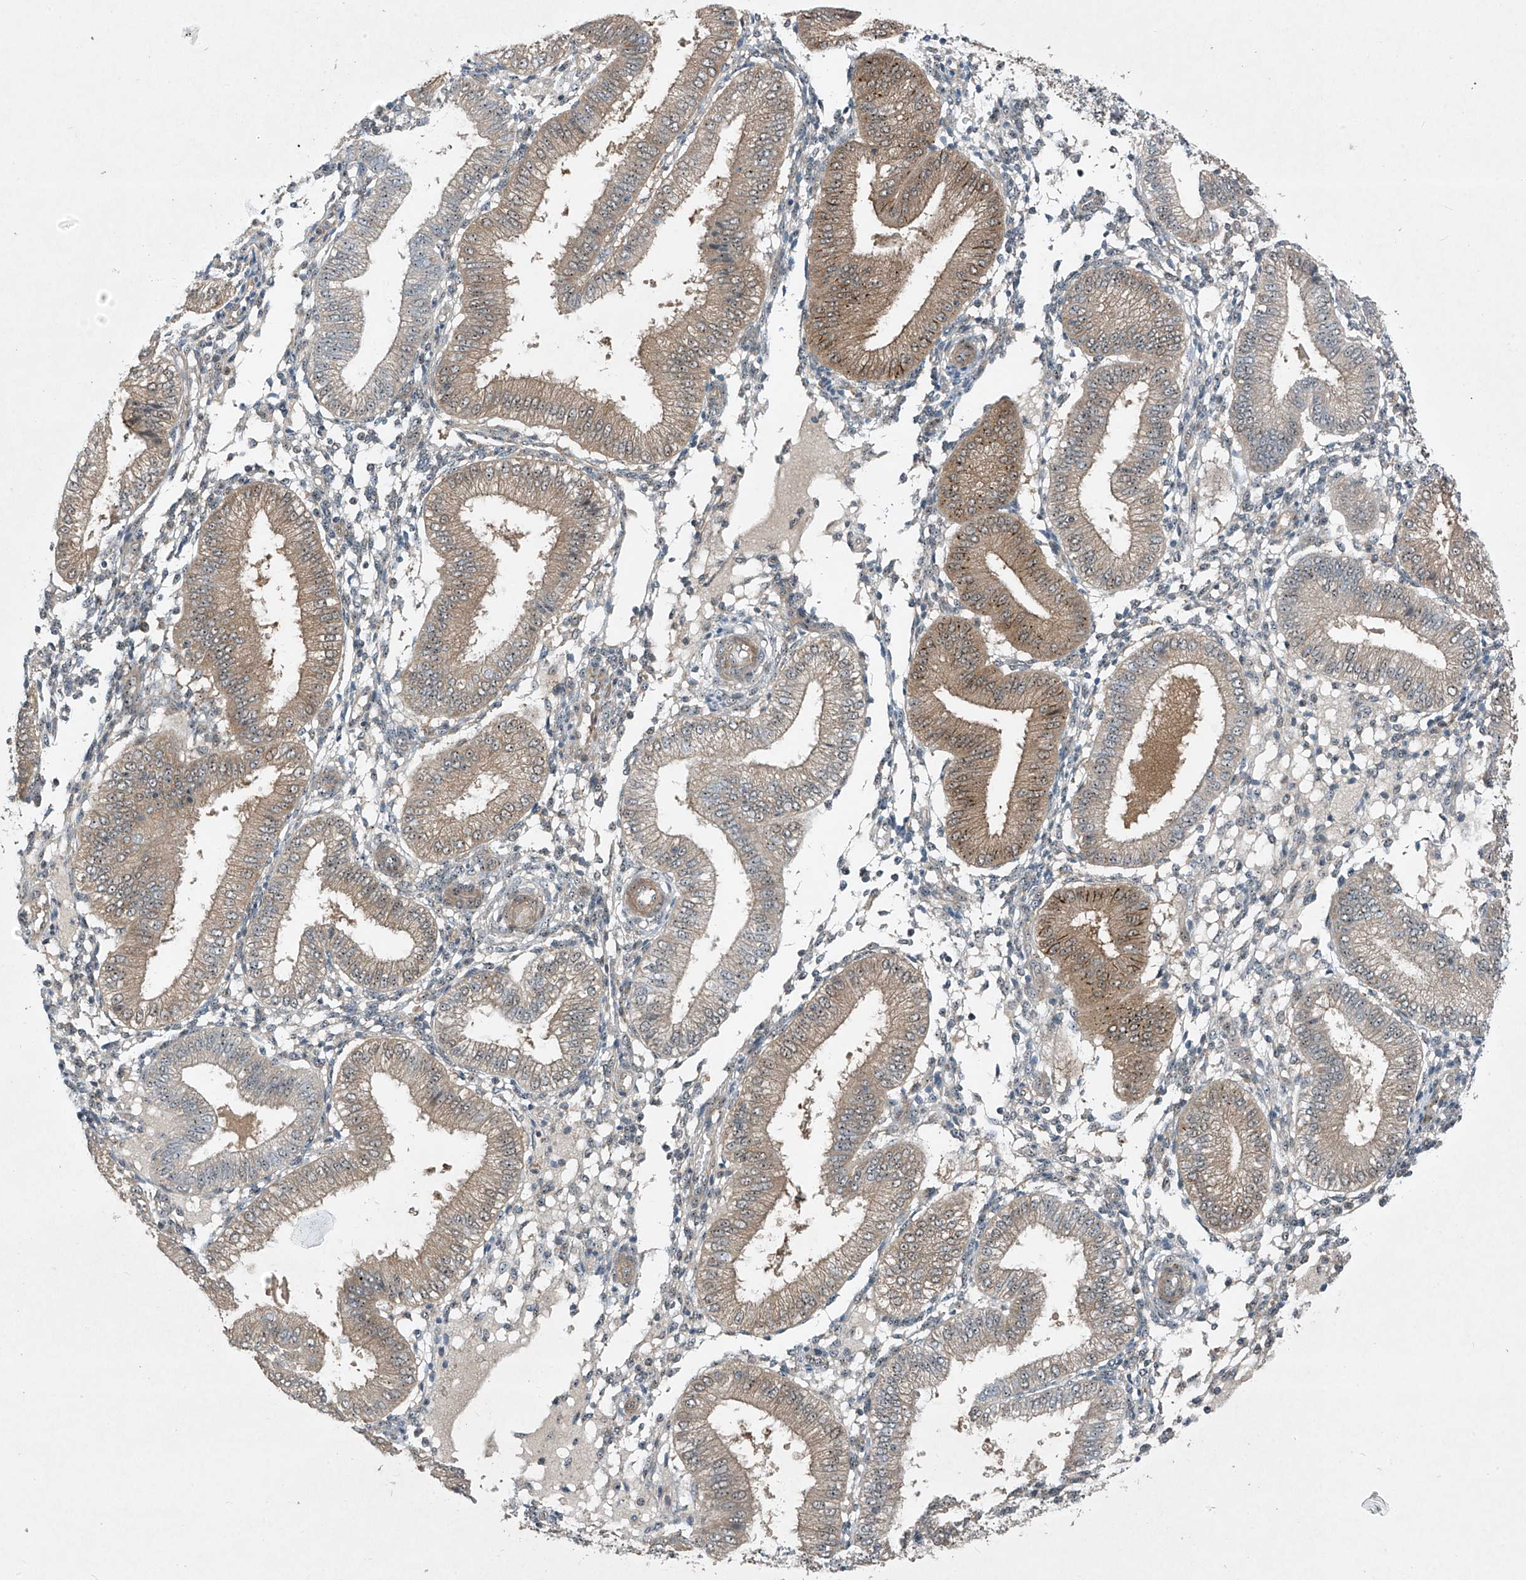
{"staining": {"intensity": "negative", "quantity": "none", "location": "none"}, "tissue": "endometrium", "cell_type": "Cells in endometrial stroma", "image_type": "normal", "snomed": [{"axis": "morphology", "description": "Normal tissue, NOS"}, {"axis": "topography", "description": "Endometrium"}], "caption": "The histopathology image displays no staining of cells in endometrial stroma in benign endometrium.", "gene": "PPCS", "patient": {"sex": "female", "age": 39}}